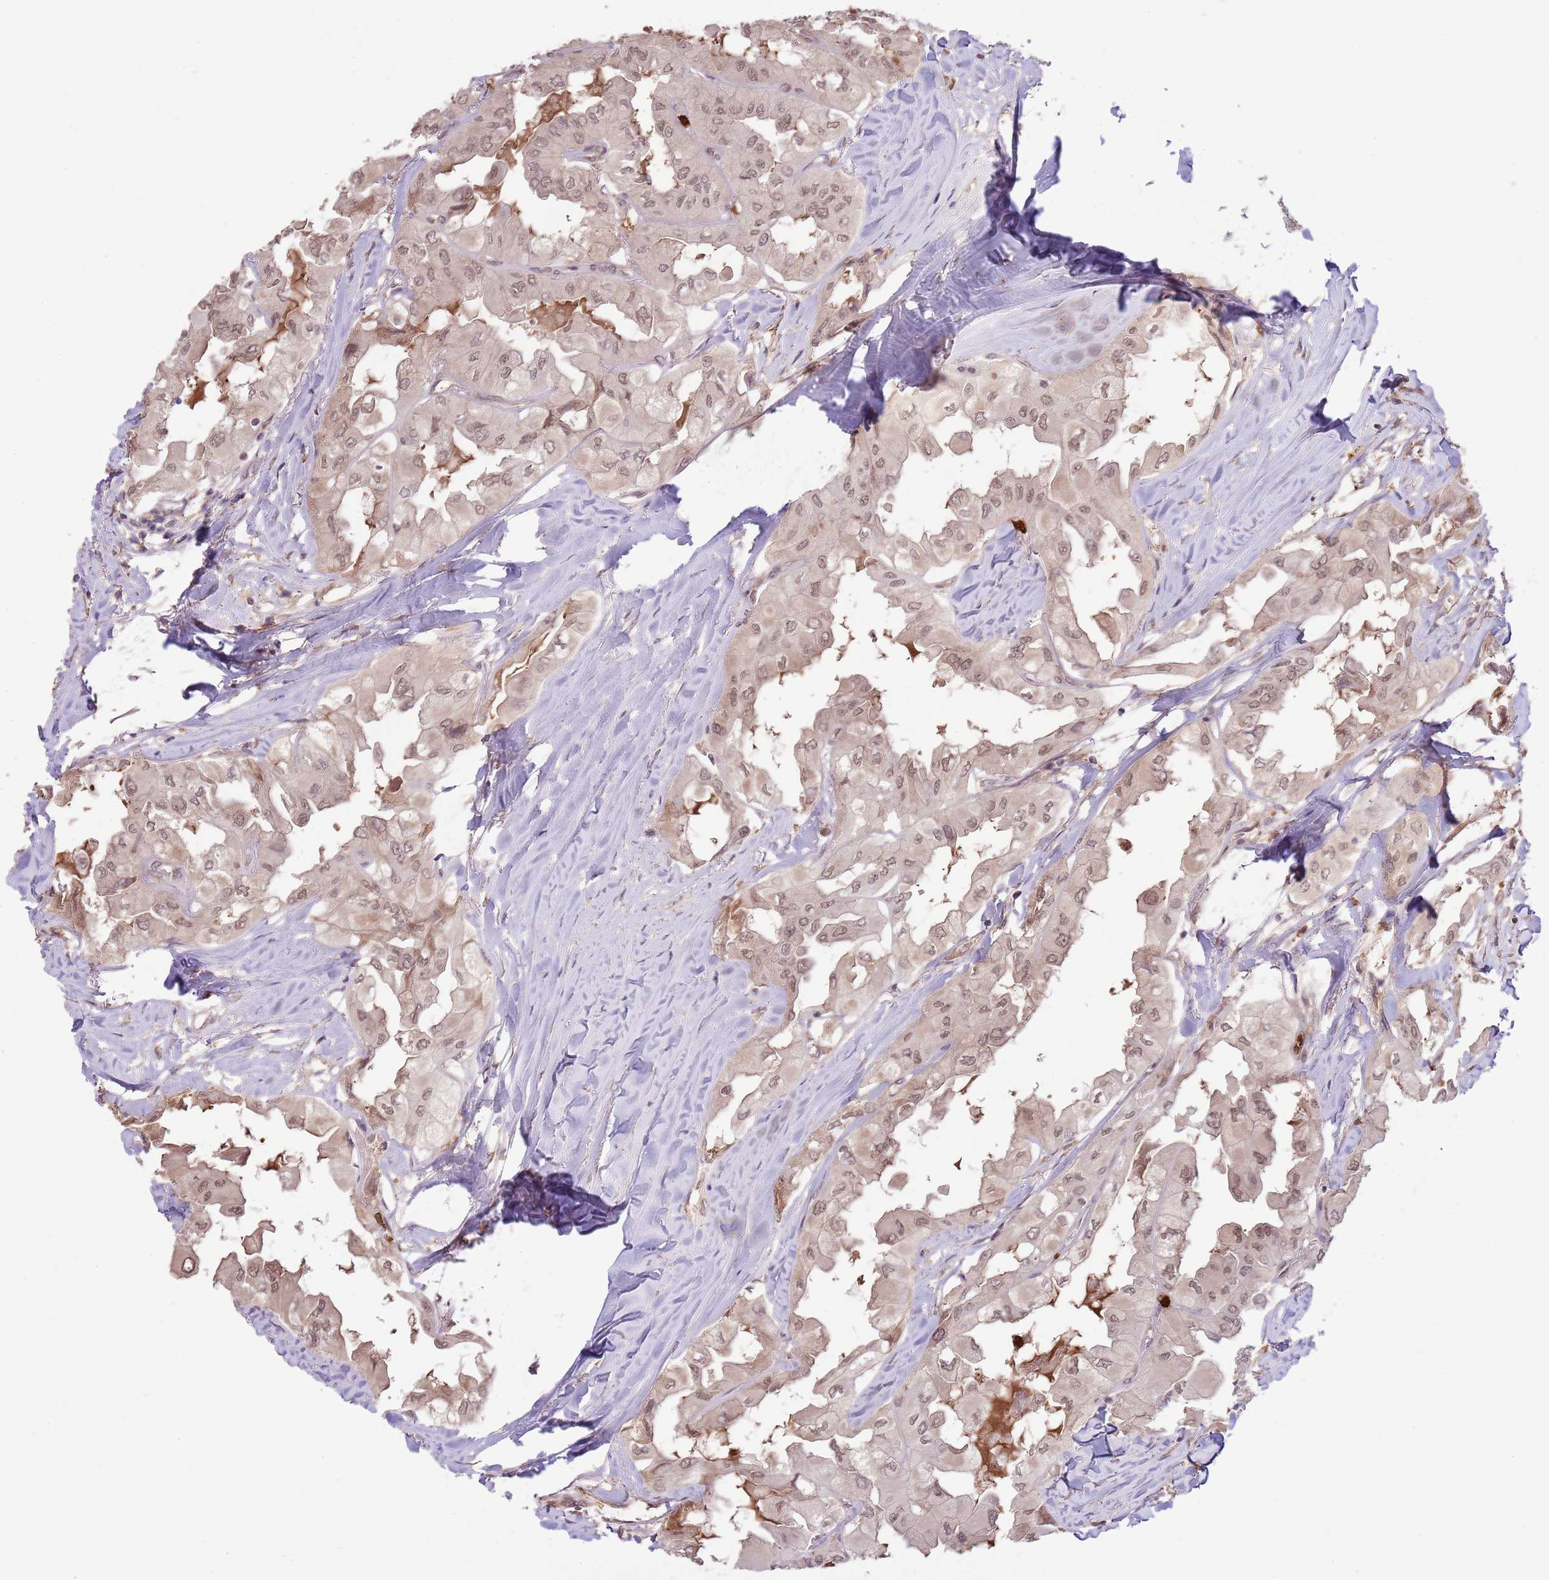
{"staining": {"intensity": "weak", "quantity": ">75%", "location": "nuclear"}, "tissue": "thyroid cancer", "cell_type": "Tumor cells", "image_type": "cancer", "snomed": [{"axis": "morphology", "description": "Normal tissue, NOS"}, {"axis": "morphology", "description": "Papillary adenocarcinoma, NOS"}, {"axis": "topography", "description": "Thyroid gland"}], "caption": "Papillary adenocarcinoma (thyroid) stained for a protein shows weak nuclear positivity in tumor cells.", "gene": "AMIGO1", "patient": {"sex": "female", "age": 59}}